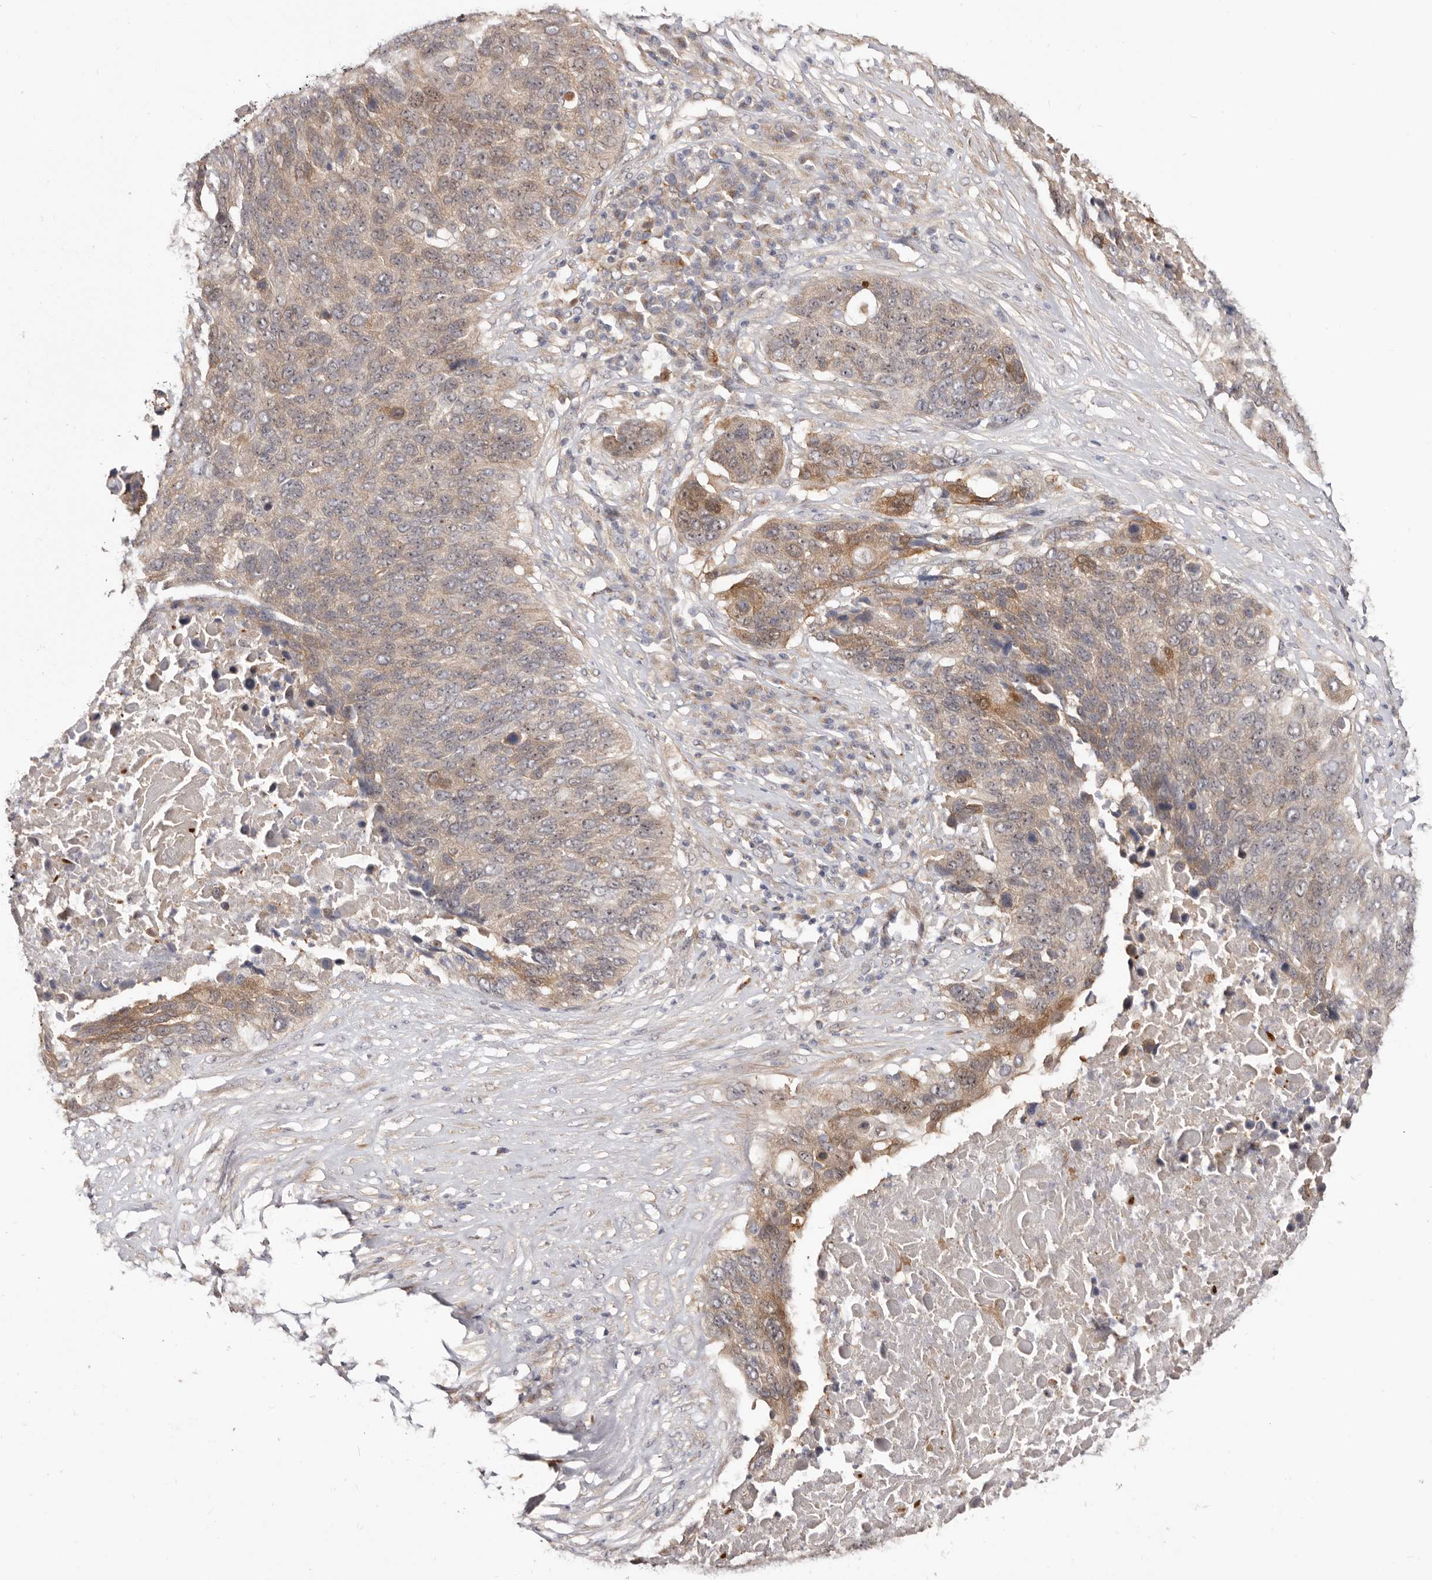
{"staining": {"intensity": "moderate", "quantity": "<25%", "location": "cytoplasmic/membranous,nuclear"}, "tissue": "lung cancer", "cell_type": "Tumor cells", "image_type": "cancer", "snomed": [{"axis": "morphology", "description": "Squamous cell carcinoma, NOS"}, {"axis": "topography", "description": "Lung"}], "caption": "Moderate cytoplasmic/membranous and nuclear positivity for a protein is seen in about <25% of tumor cells of squamous cell carcinoma (lung) using immunohistochemistry.", "gene": "GPATCH4", "patient": {"sex": "male", "age": 66}}